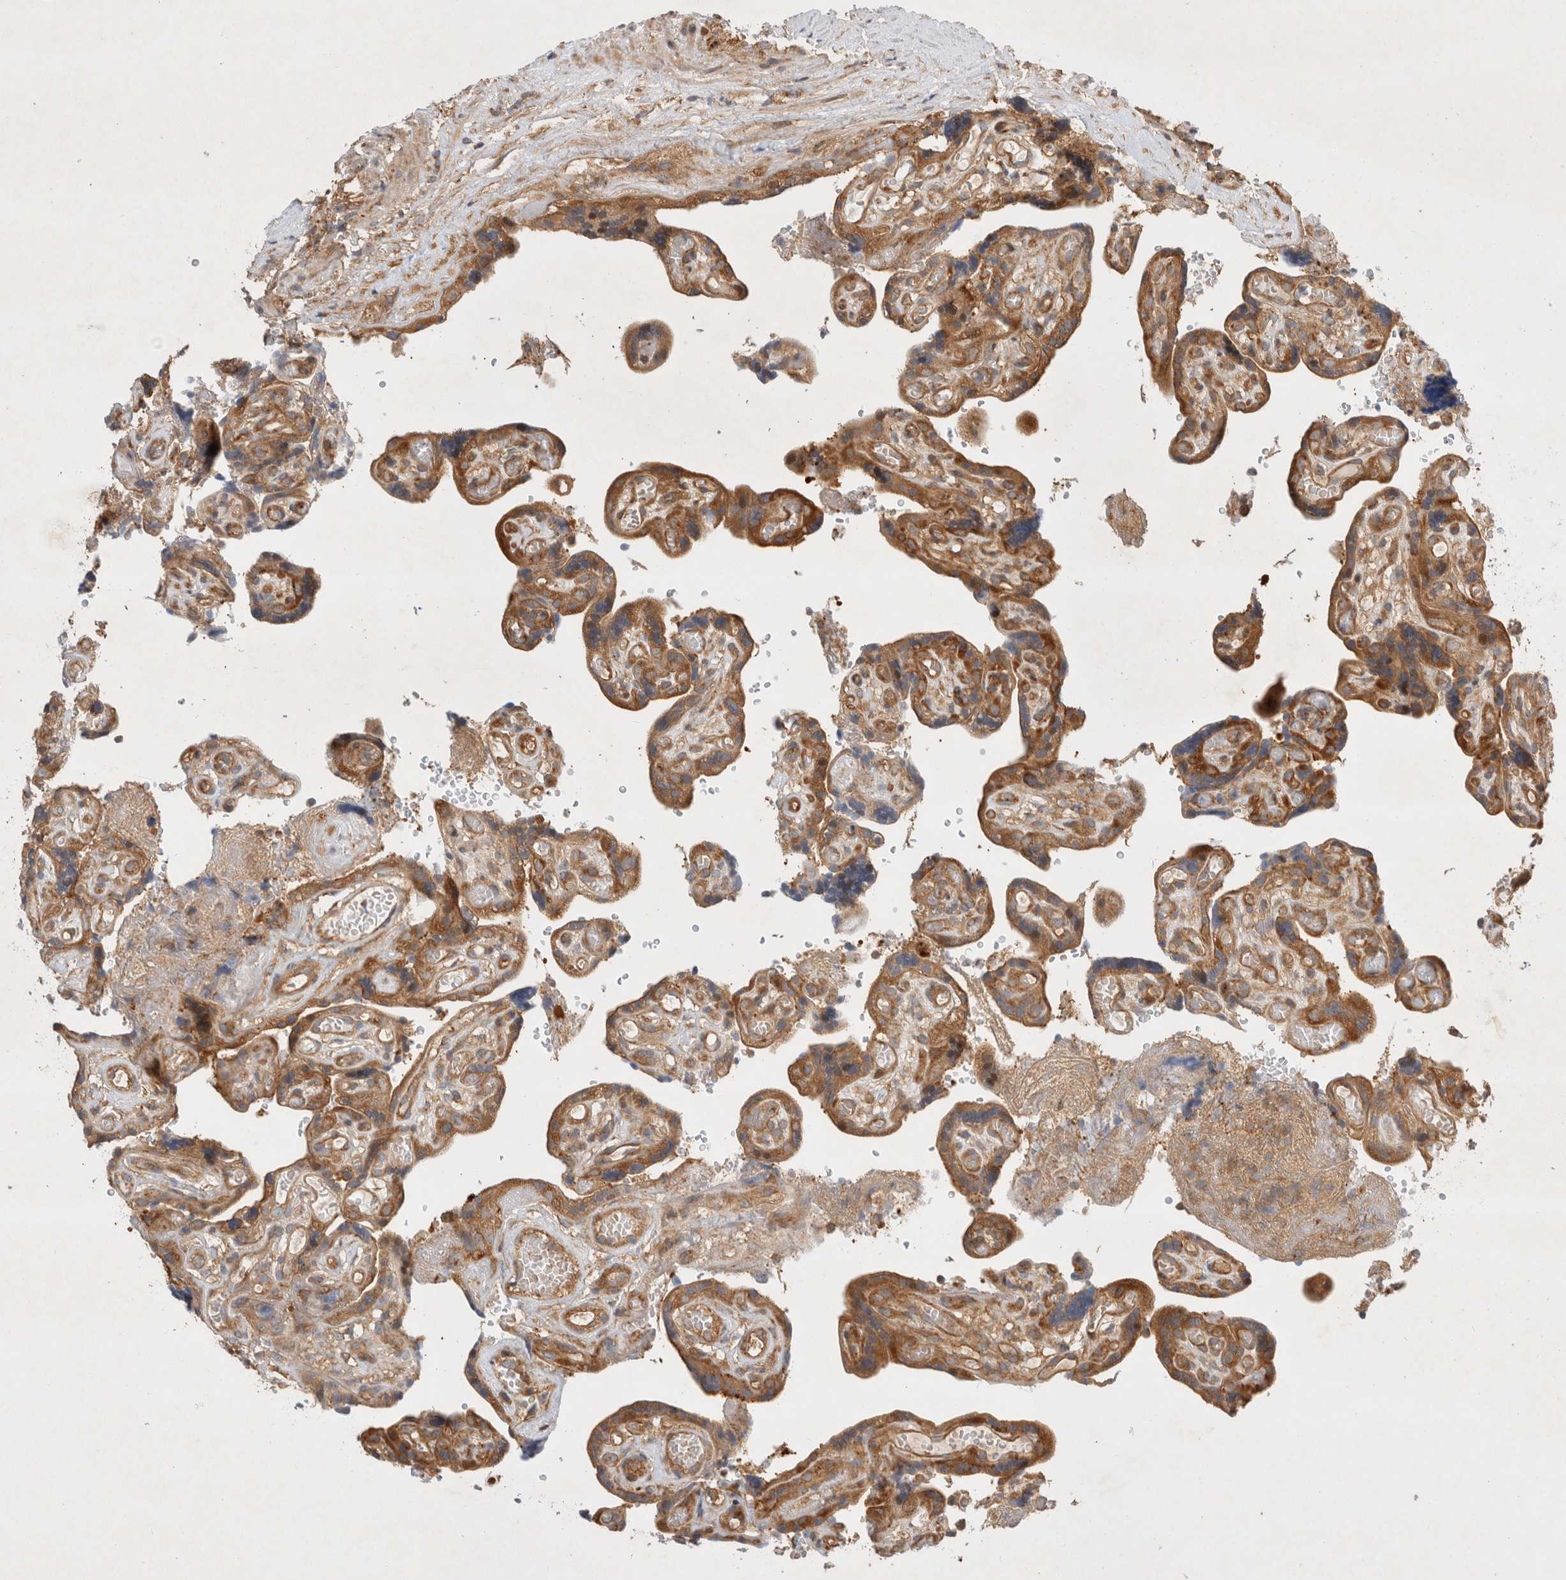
{"staining": {"intensity": "strong", "quantity": ">75%", "location": "cytoplasmic/membranous"}, "tissue": "placenta", "cell_type": "Decidual cells", "image_type": "normal", "snomed": [{"axis": "morphology", "description": "Normal tissue, NOS"}, {"axis": "topography", "description": "Placenta"}], "caption": "Benign placenta displays strong cytoplasmic/membranous staining in approximately >75% of decidual cells.", "gene": "GPR150", "patient": {"sex": "female", "age": 30}}